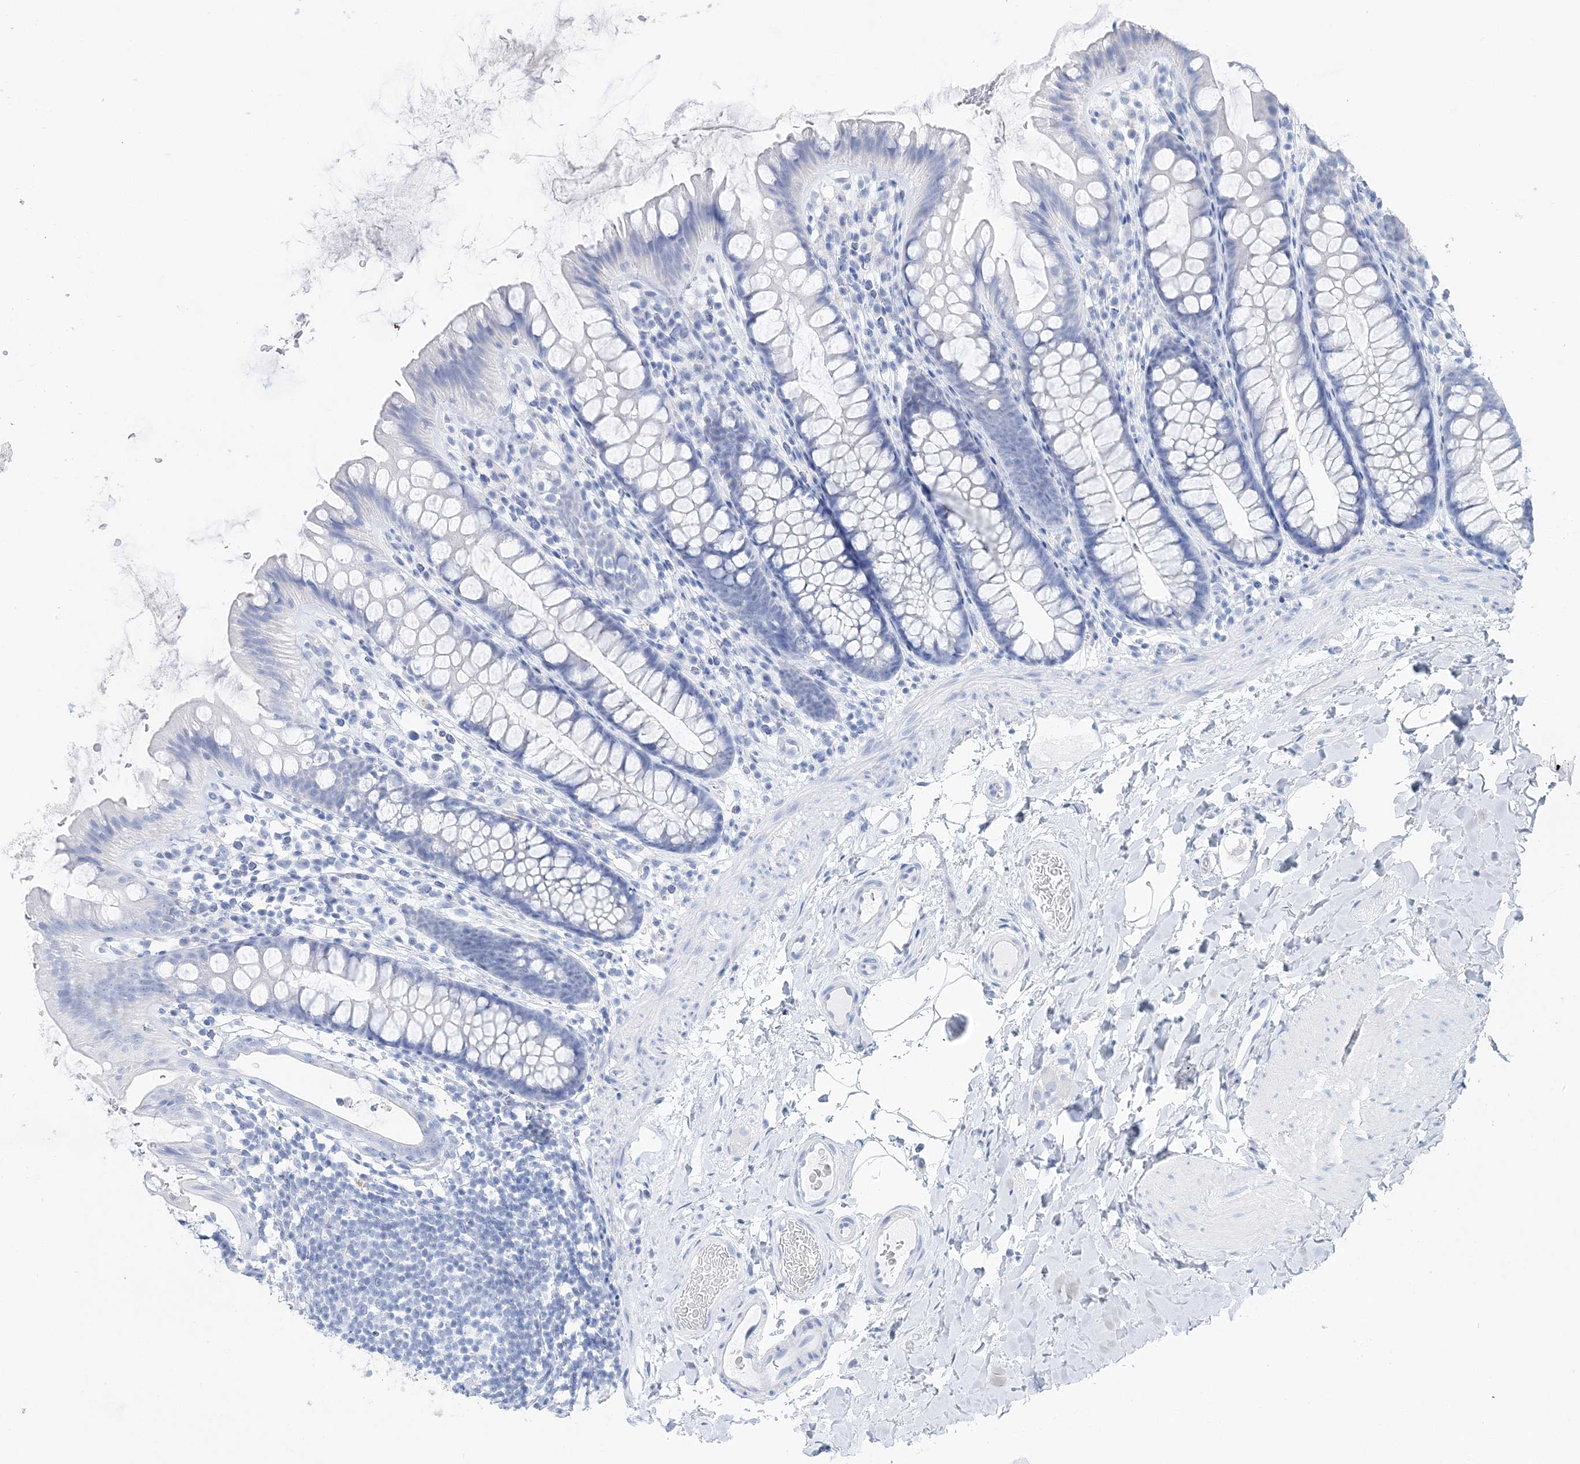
{"staining": {"intensity": "negative", "quantity": "none", "location": "none"}, "tissue": "colon", "cell_type": "Endothelial cells", "image_type": "normal", "snomed": [{"axis": "morphology", "description": "Normal tissue, NOS"}, {"axis": "topography", "description": "Colon"}], "caption": "Protein analysis of normal colon reveals no significant expression in endothelial cells.", "gene": "TSPYL6", "patient": {"sex": "female", "age": 62}}